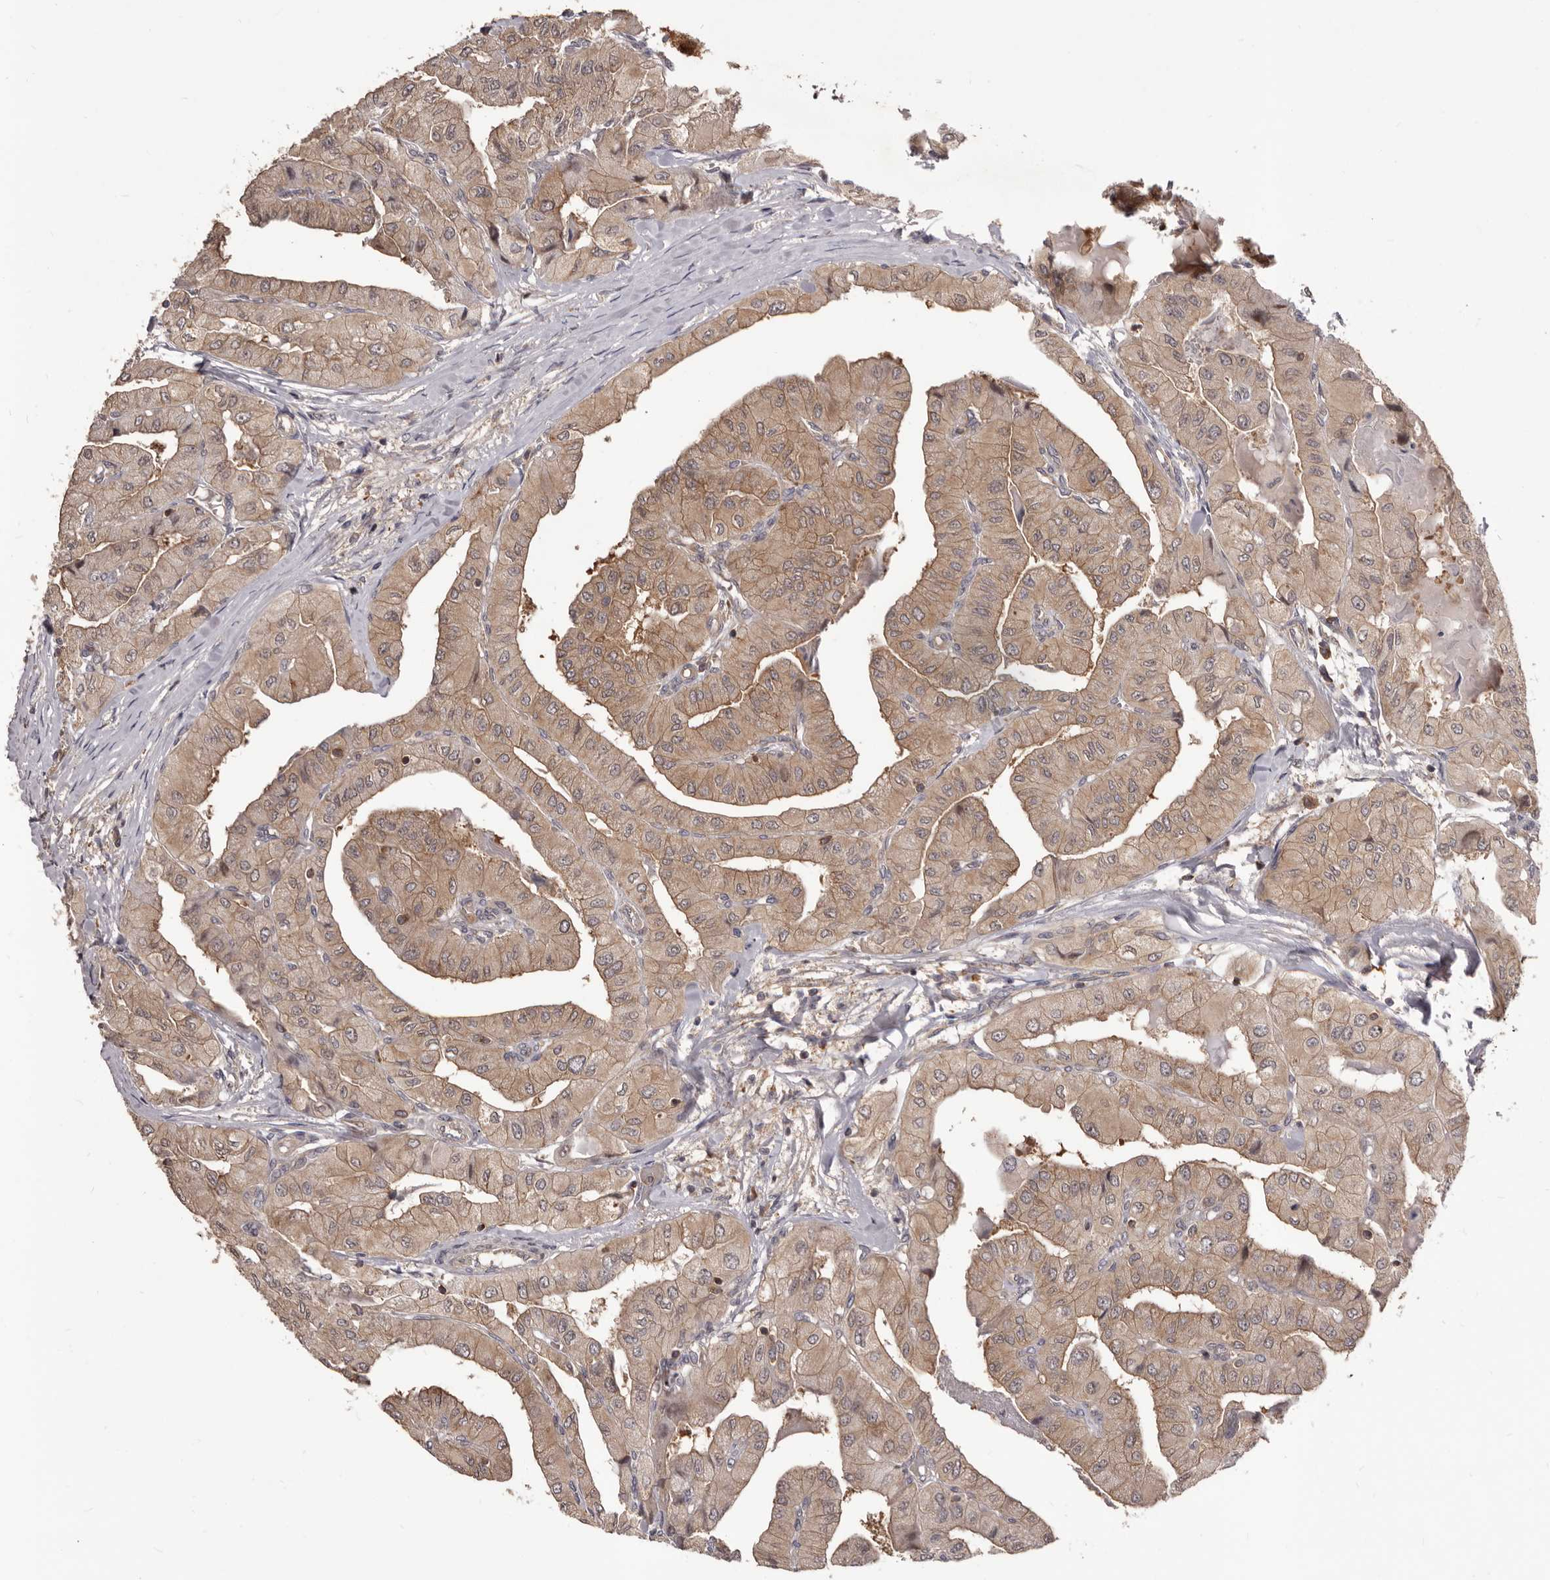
{"staining": {"intensity": "moderate", "quantity": ">75%", "location": "cytoplasmic/membranous"}, "tissue": "thyroid cancer", "cell_type": "Tumor cells", "image_type": "cancer", "snomed": [{"axis": "morphology", "description": "Papillary adenocarcinoma, NOS"}, {"axis": "topography", "description": "Thyroid gland"}], "caption": "Brown immunohistochemical staining in thyroid papillary adenocarcinoma demonstrates moderate cytoplasmic/membranous expression in about >75% of tumor cells.", "gene": "HBS1L", "patient": {"sex": "female", "age": 59}}